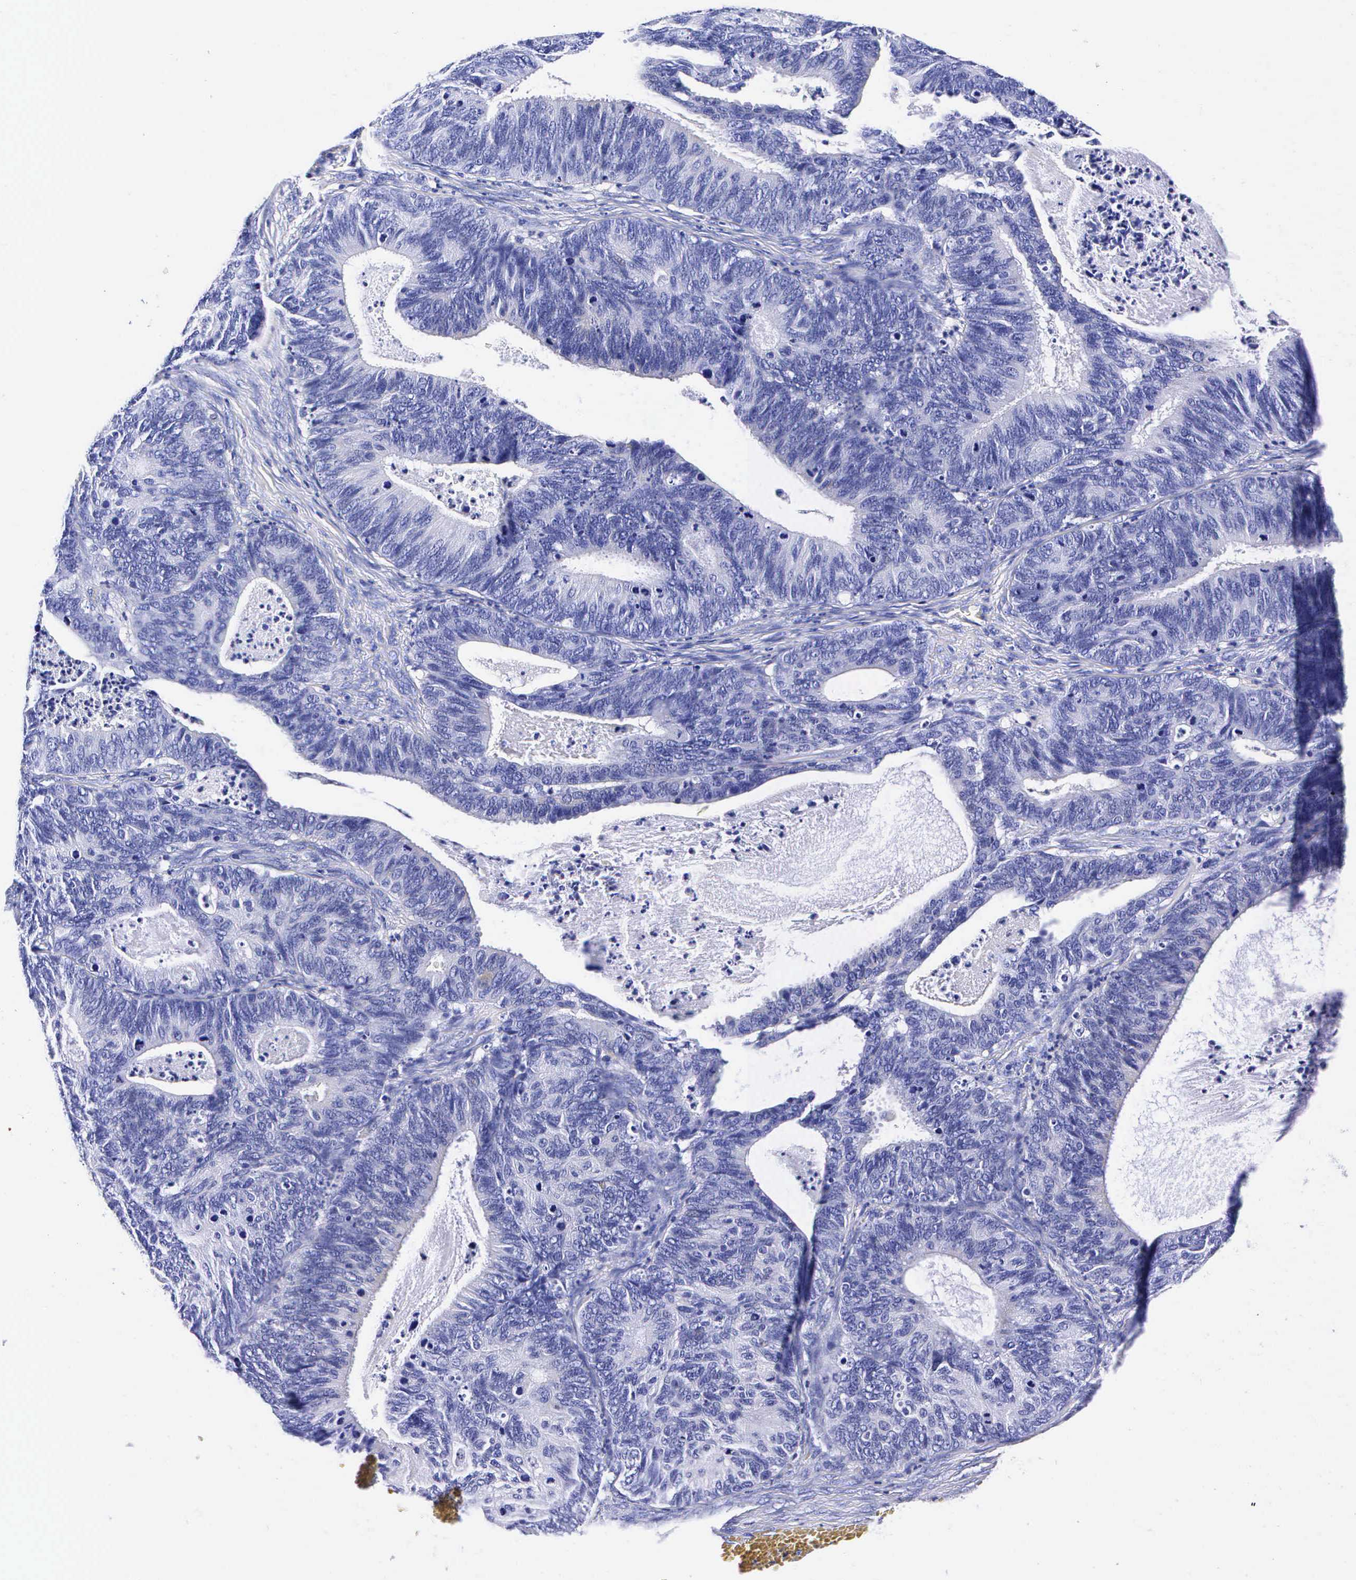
{"staining": {"intensity": "negative", "quantity": "none", "location": "none"}, "tissue": "ovarian cancer", "cell_type": "Tumor cells", "image_type": "cancer", "snomed": [{"axis": "morphology", "description": "Carcinoma, endometroid"}, {"axis": "topography", "description": "Ovary"}], "caption": "There is no significant positivity in tumor cells of ovarian endometroid carcinoma. (Immunohistochemistry, brightfield microscopy, high magnification).", "gene": "ENO2", "patient": {"sex": "female", "age": 52}}